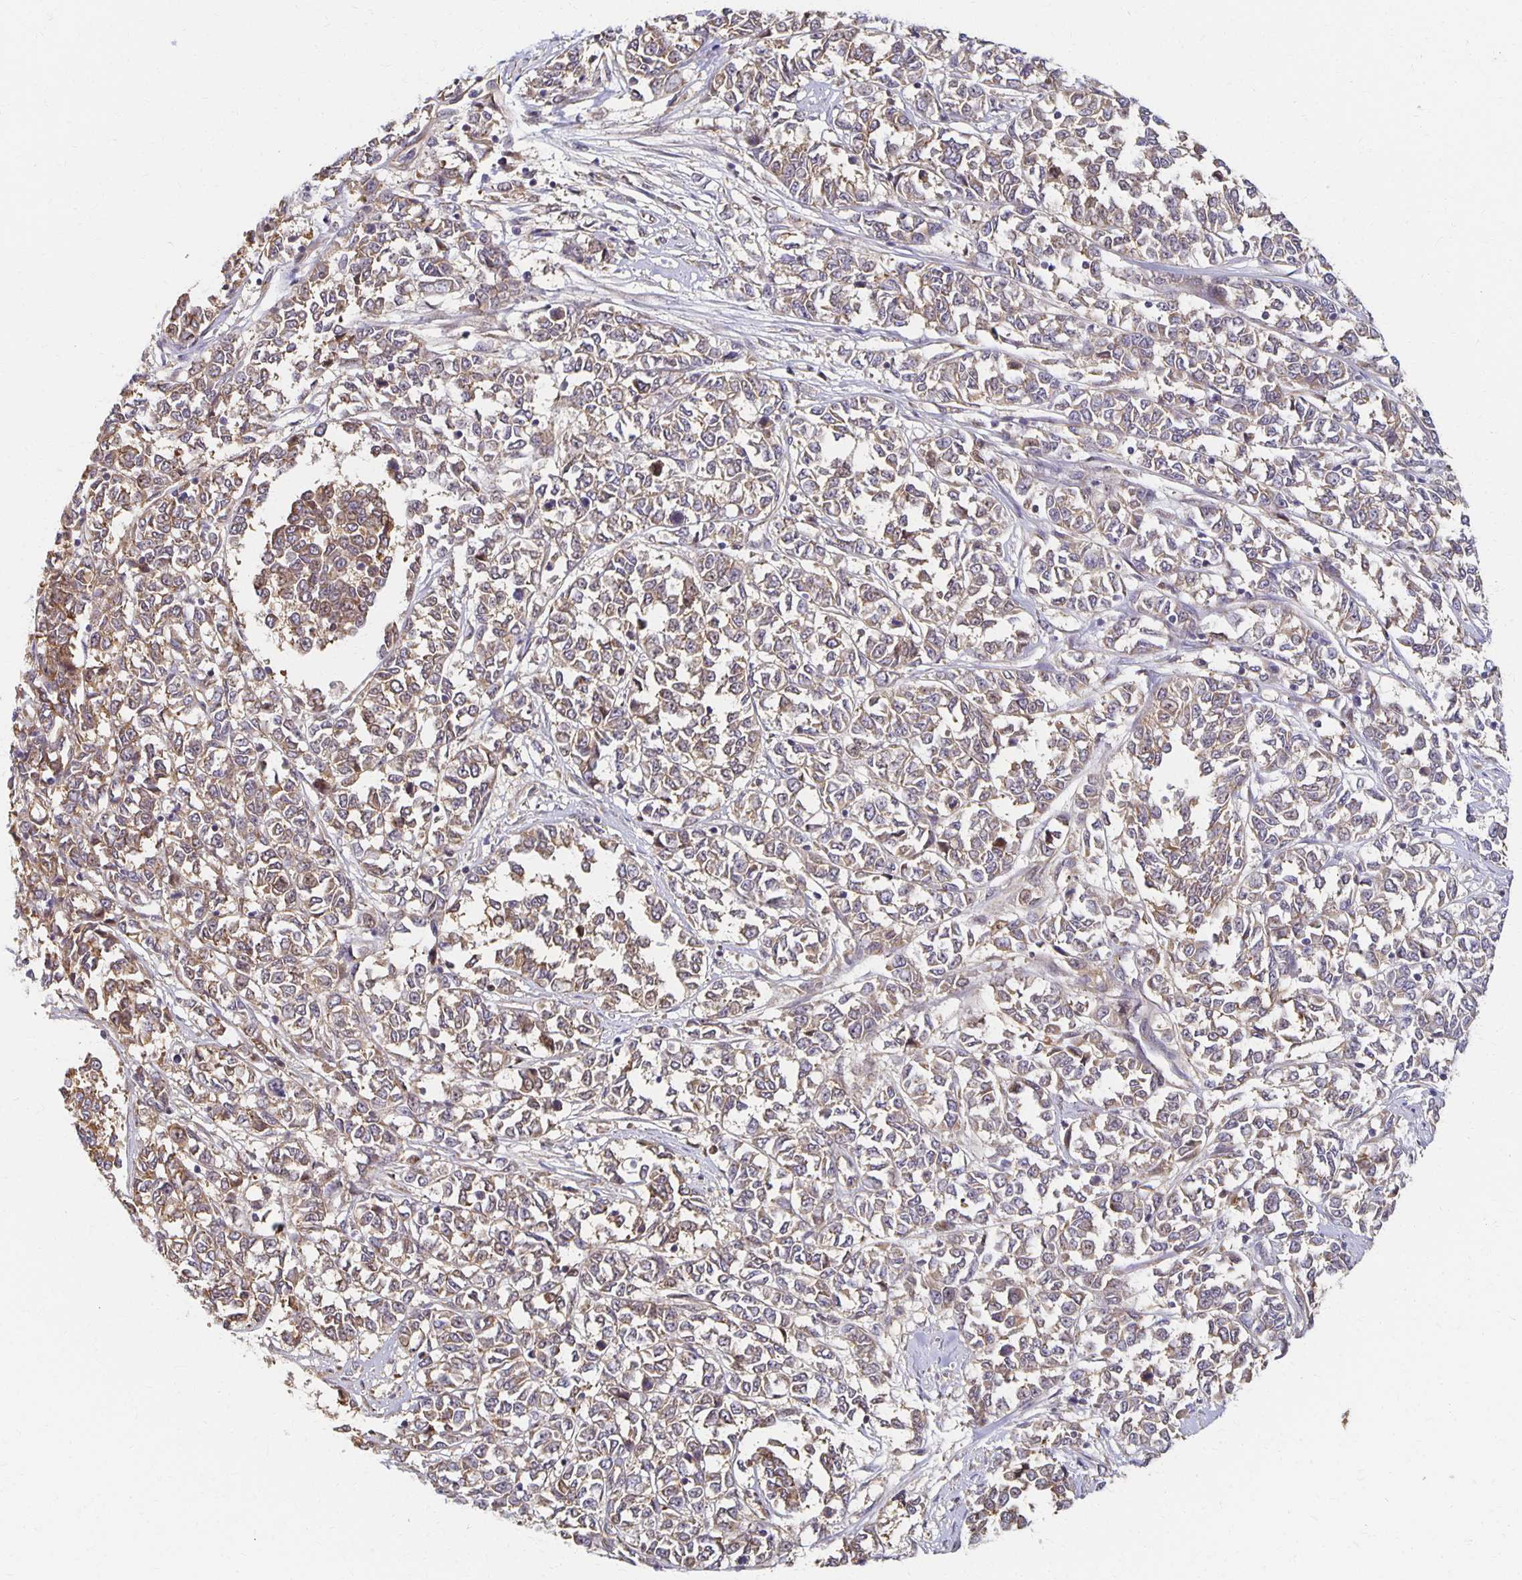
{"staining": {"intensity": "weak", "quantity": ">75%", "location": "cytoplasmic/membranous"}, "tissue": "melanoma", "cell_type": "Tumor cells", "image_type": "cancer", "snomed": [{"axis": "morphology", "description": "Malignant melanoma, NOS"}, {"axis": "topography", "description": "Skin"}], "caption": "Immunohistochemistry staining of melanoma, which reveals low levels of weak cytoplasmic/membranous positivity in approximately >75% of tumor cells indicating weak cytoplasmic/membranous protein expression. The staining was performed using DAB (brown) for protein detection and nuclei were counterstained in hematoxylin (blue).", "gene": "SORL1", "patient": {"sex": "female", "age": 72}}